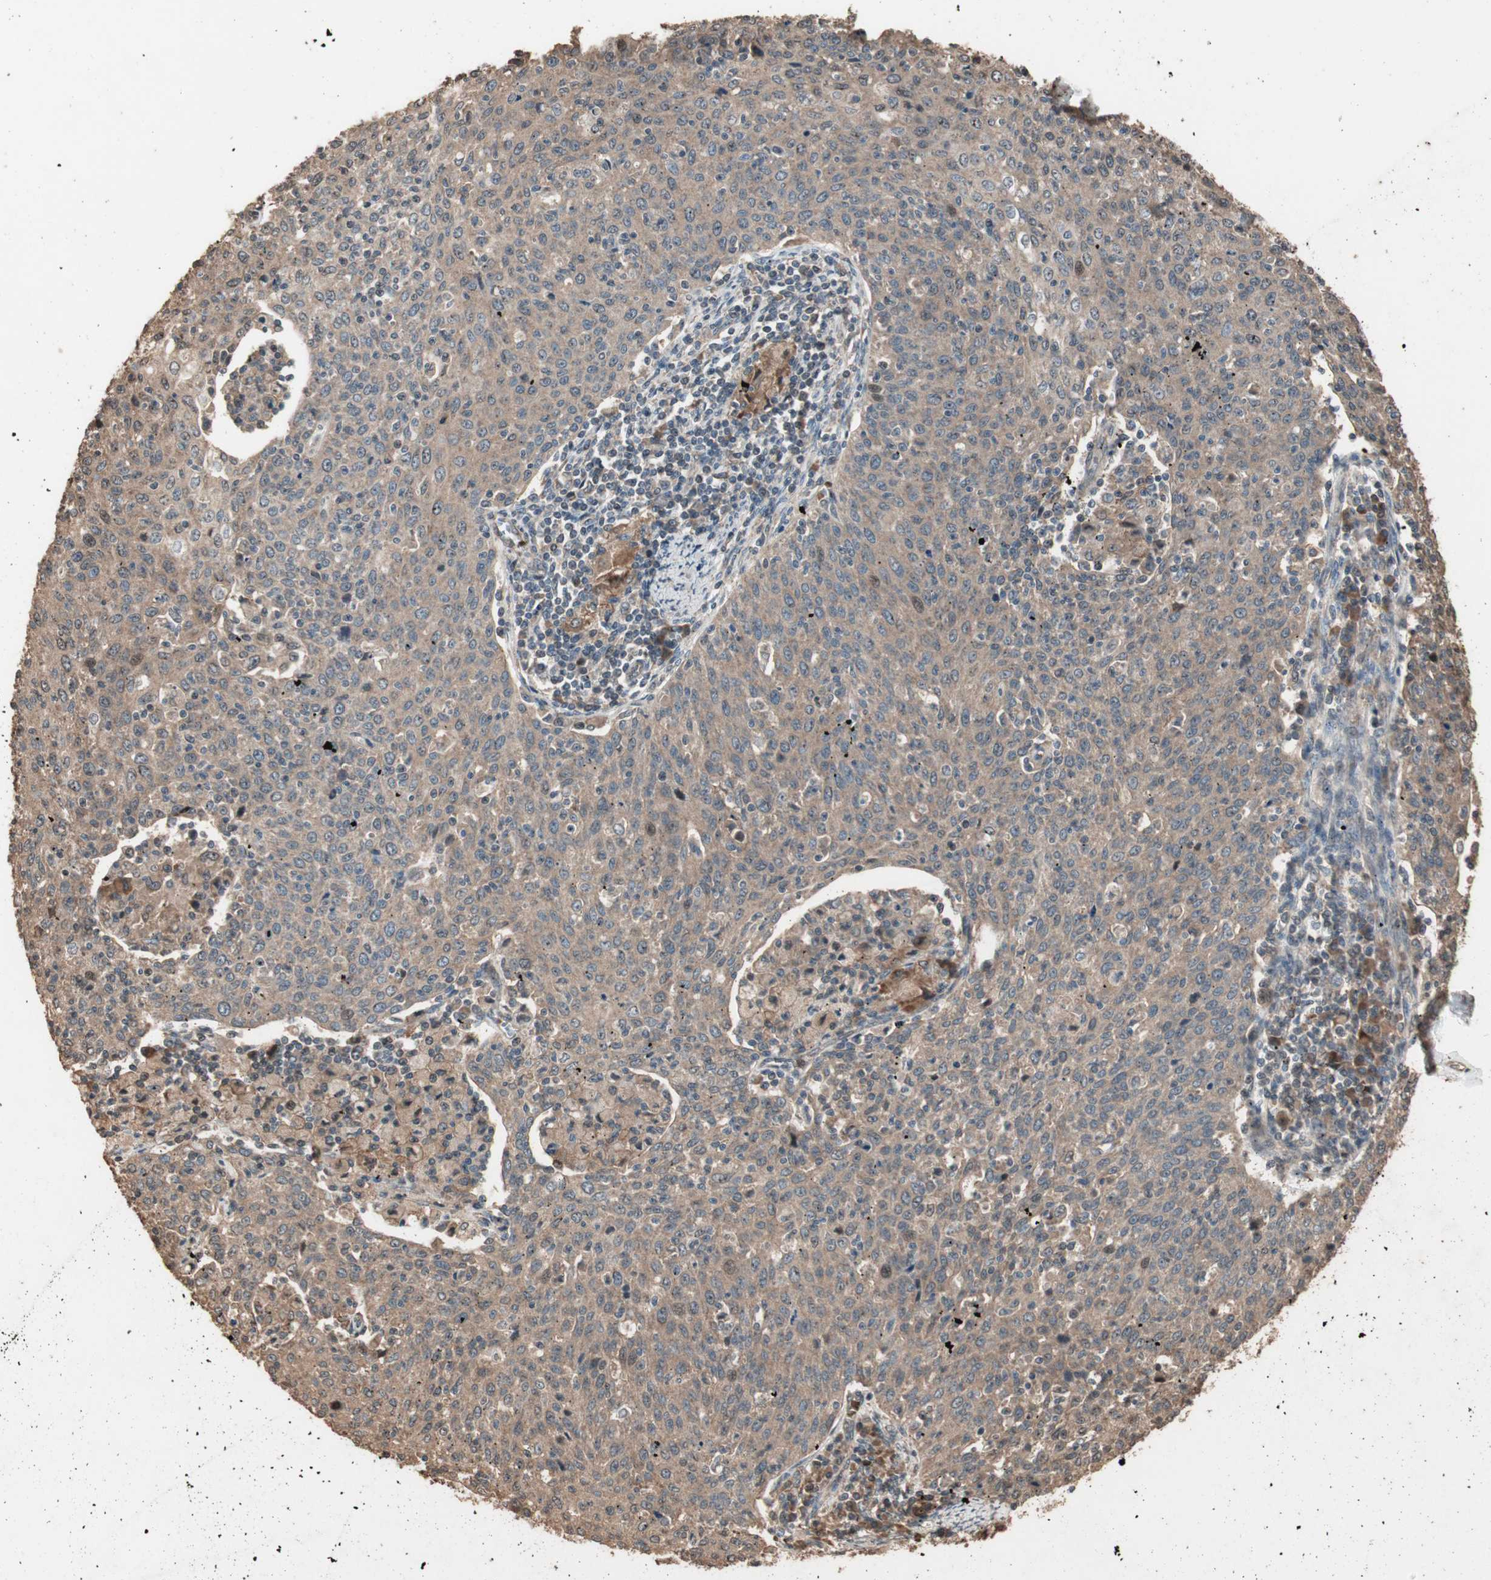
{"staining": {"intensity": "moderate", "quantity": ">75%", "location": "cytoplasmic/membranous"}, "tissue": "cervical cancer", "cell_type": "Tumor cells", "image_type": "cancer", "snomed": [{"axis": "morphology", "description": "Squamous cell carcinoma, NOS"}, {"axis": "topography", "description": "Cervix"}], "caption": "Immunohistochemical staining of human cervical cancer reveals moderate cytoplasmic/membranous protein positivity in approximately >75% of tumor cells.", "gene": "USP20", "patient": {"sex": "female", "age": 38}}